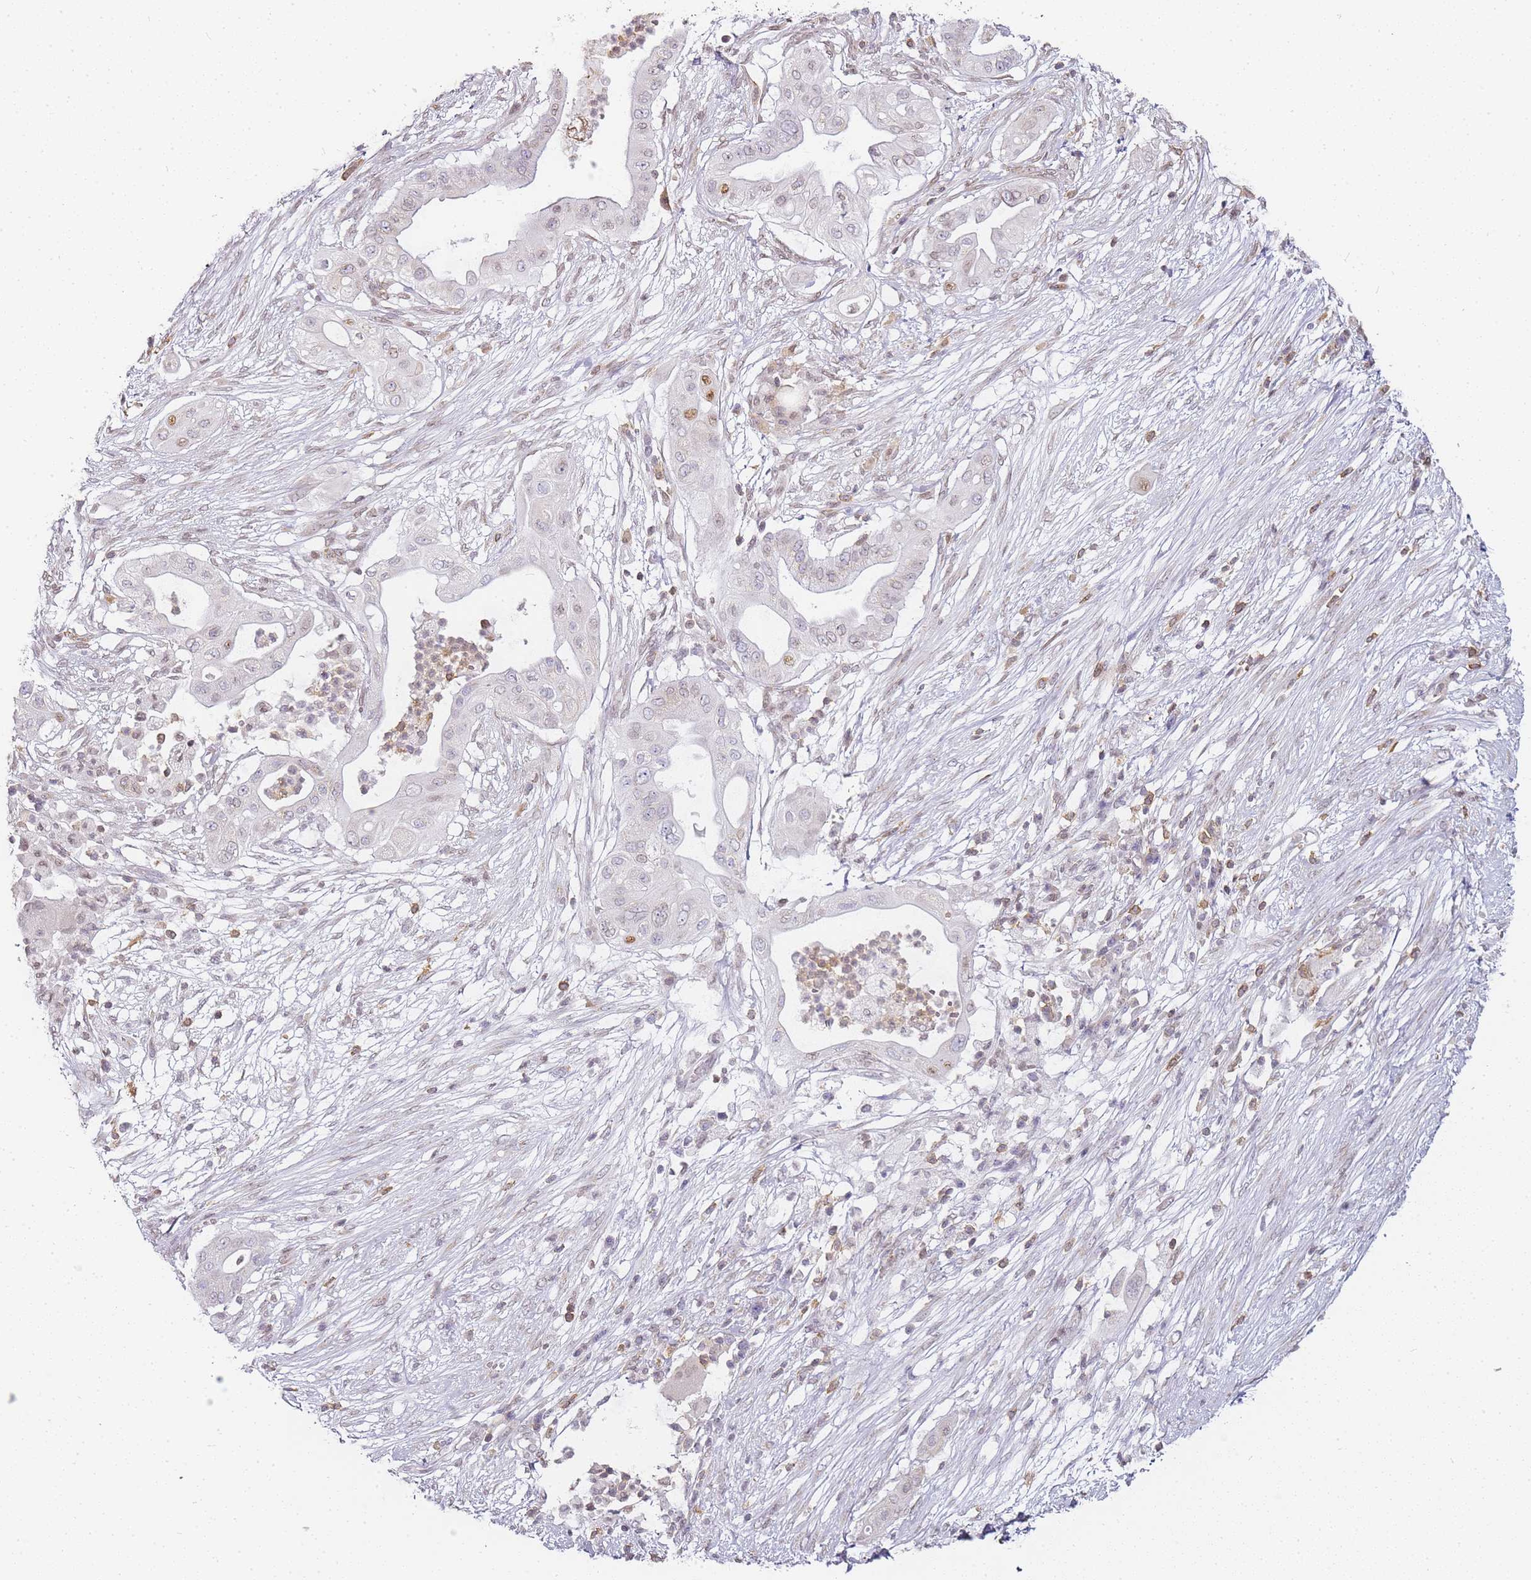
{"staining": {"intensity": "weak", "quantity": "<25%", "location": "nuclear"}, "tissue": "pancreatic cancer", "cell_type": "Tumor cells", "image_type": "cancer", "snomed": [{"axis": "morphology", "description": "Adenocarcinoma, NOS"}, {"axis": "topography", "description": "Pancreas"}], "caption": "This image is of pancreatic cancer stained with IHC to label a protein in brown with the nuclei are counter-stained blue. There is no expression in tumor cells.", "gene": "JAKMIP1", "patient": {"sex": "male", "age": 68}}